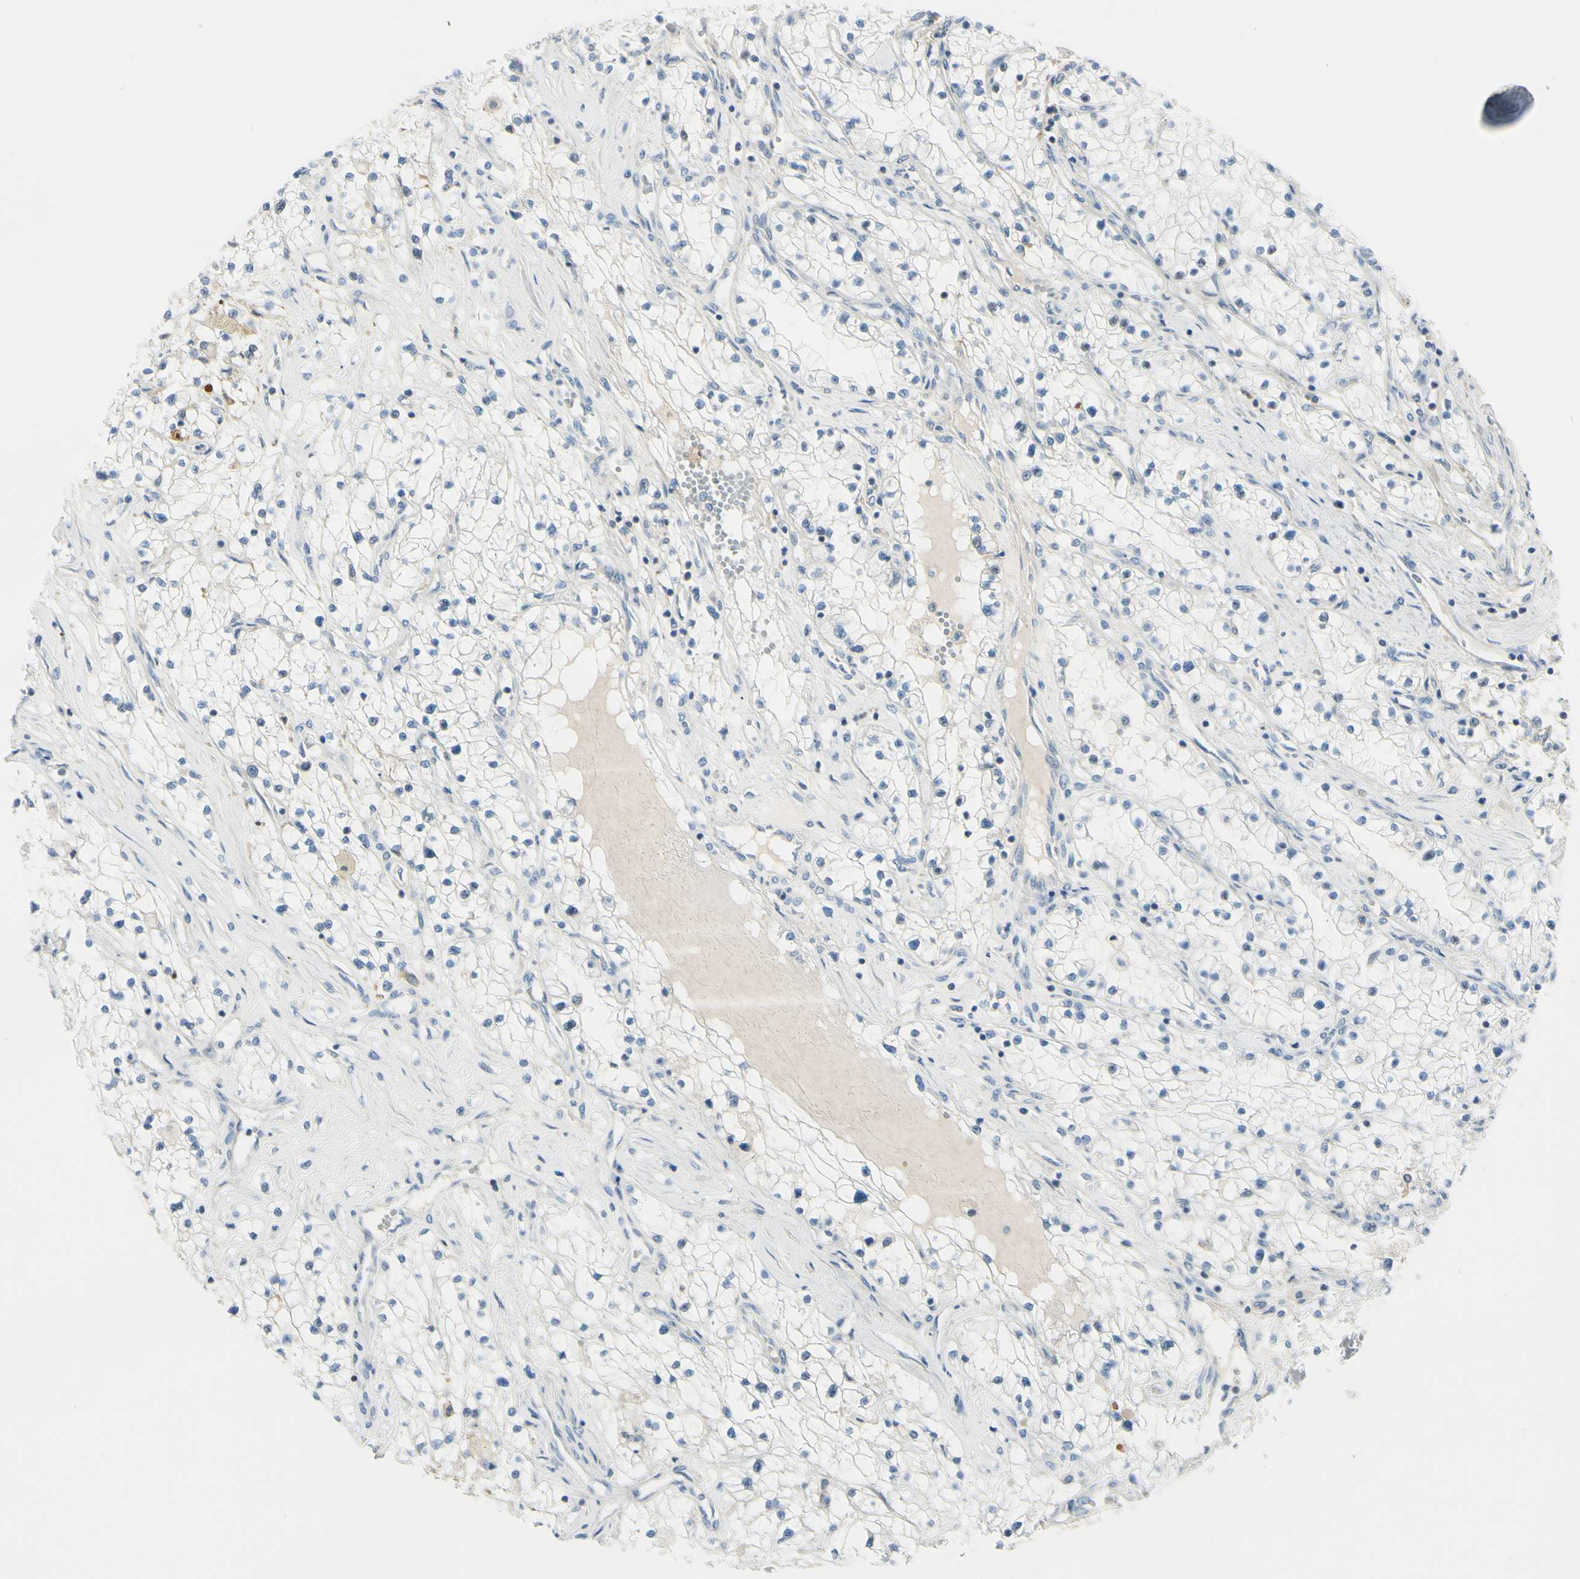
{"staining": {"intensity": "negative", "quantity": "none", "location": "none"}, "tissue": "renal cancer", "cell_type": "Tumor cells", "image_type": "cancer", "snomed": [{"axis": "morphology", "description": "Adenocarcinoma, NOS"}, {"axis": "topography", "description": "Kidney"}], "caption": "The photomicrograph reveals no staining of tumor cells in renal cancer (adenocarcinoma).", "gene": "ASB9", "patient": {"sex": "male", "age": 68}}